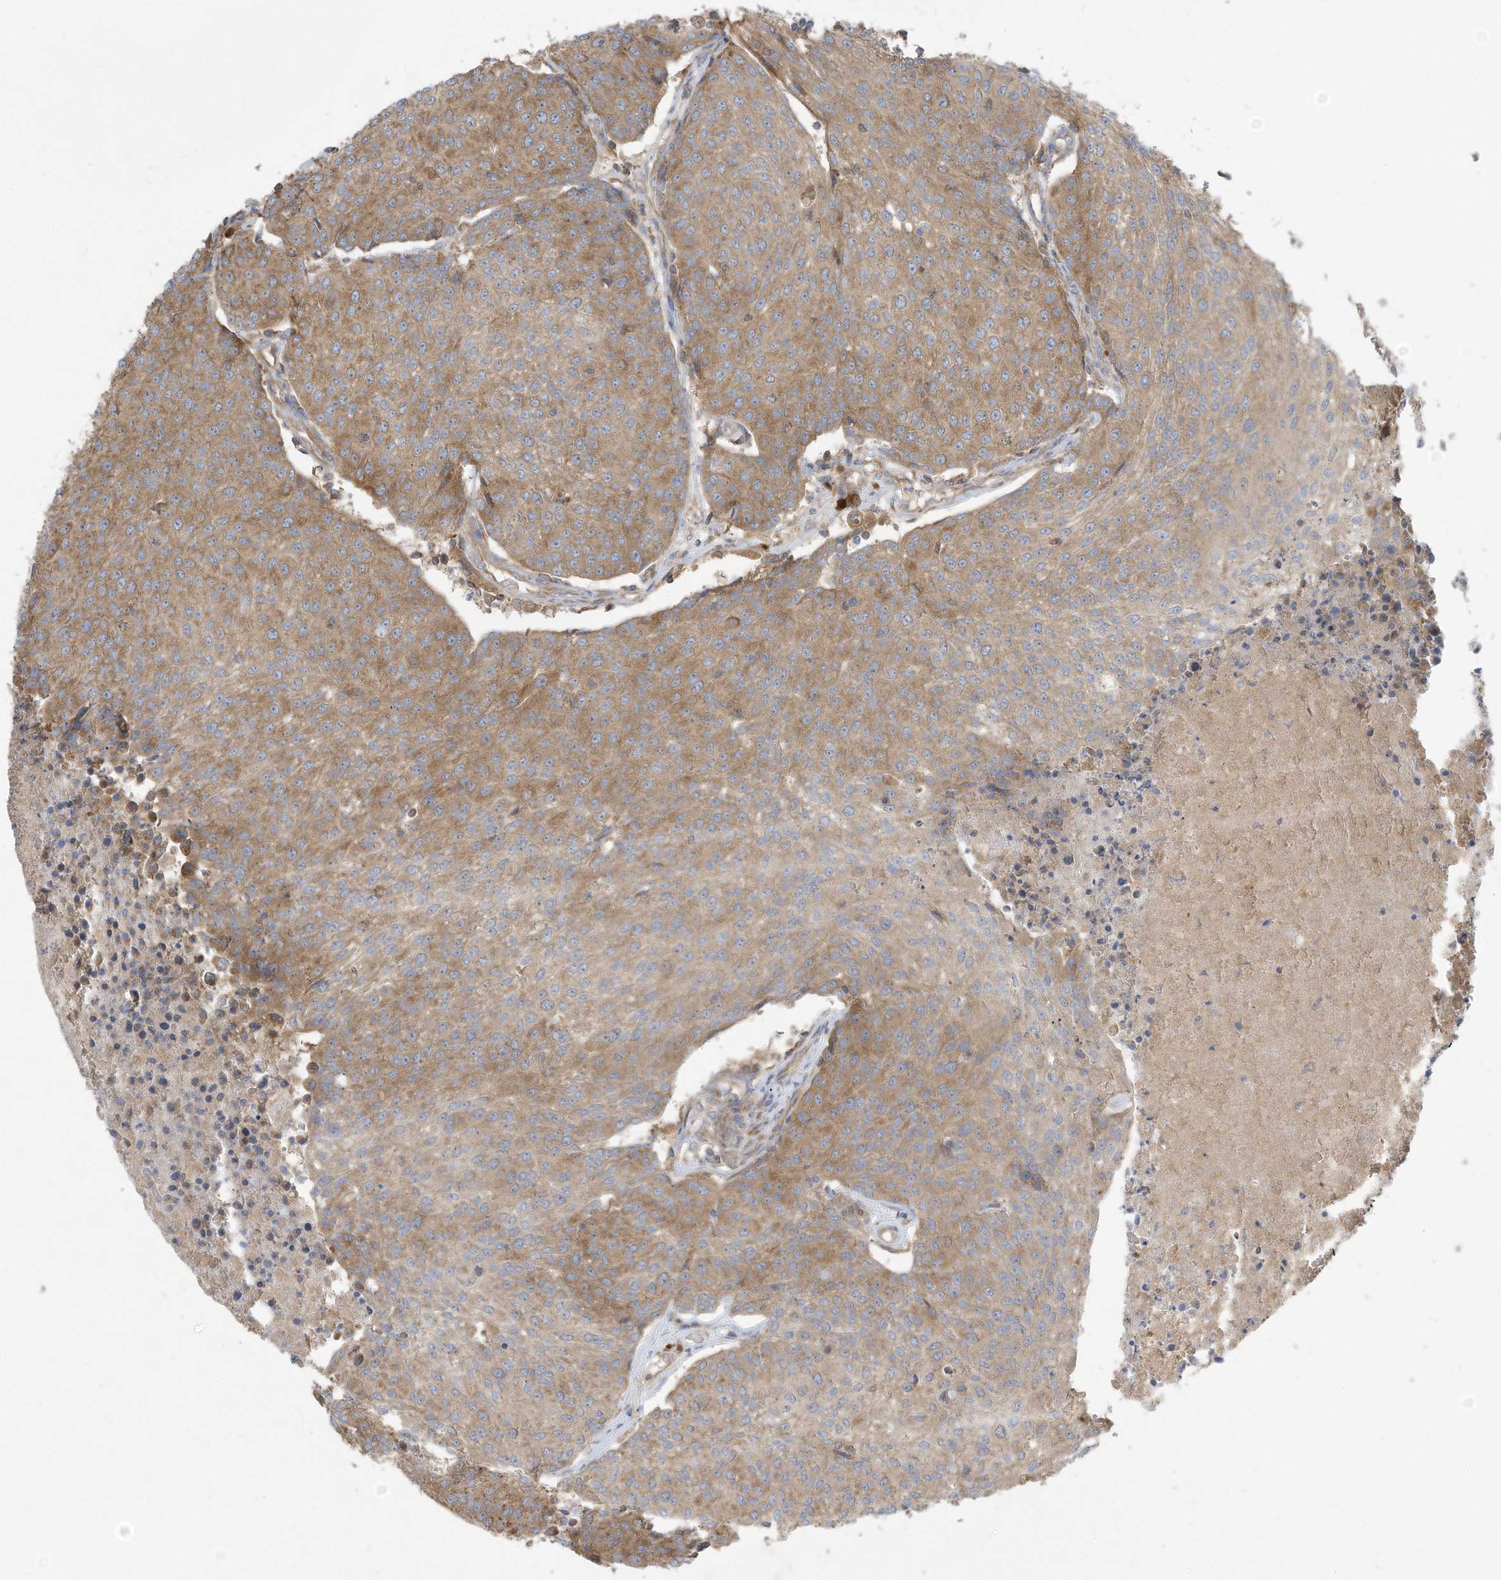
{"staining": {"intensity": "moderate", "quantity": ">75%", "location": "cytoplasmic/membranous"}, "tissue": "urothelial cancer", "cell_type": "Tumor cells", "image_type": "cancer", "snomed": [{"axis": "morphology", "description": "Urothelial carcinoma, High grade"}, {"axis": "topography", "description": "Urinary bladder"}], "caption": "A medium amount of moderate cytoplasmic/membranous staining is seen in approximately >75% of tumor cells in urothelial cancer tissue.", "gene": "SYNJ2", "patient": {"sex": "female", "age": 85}}